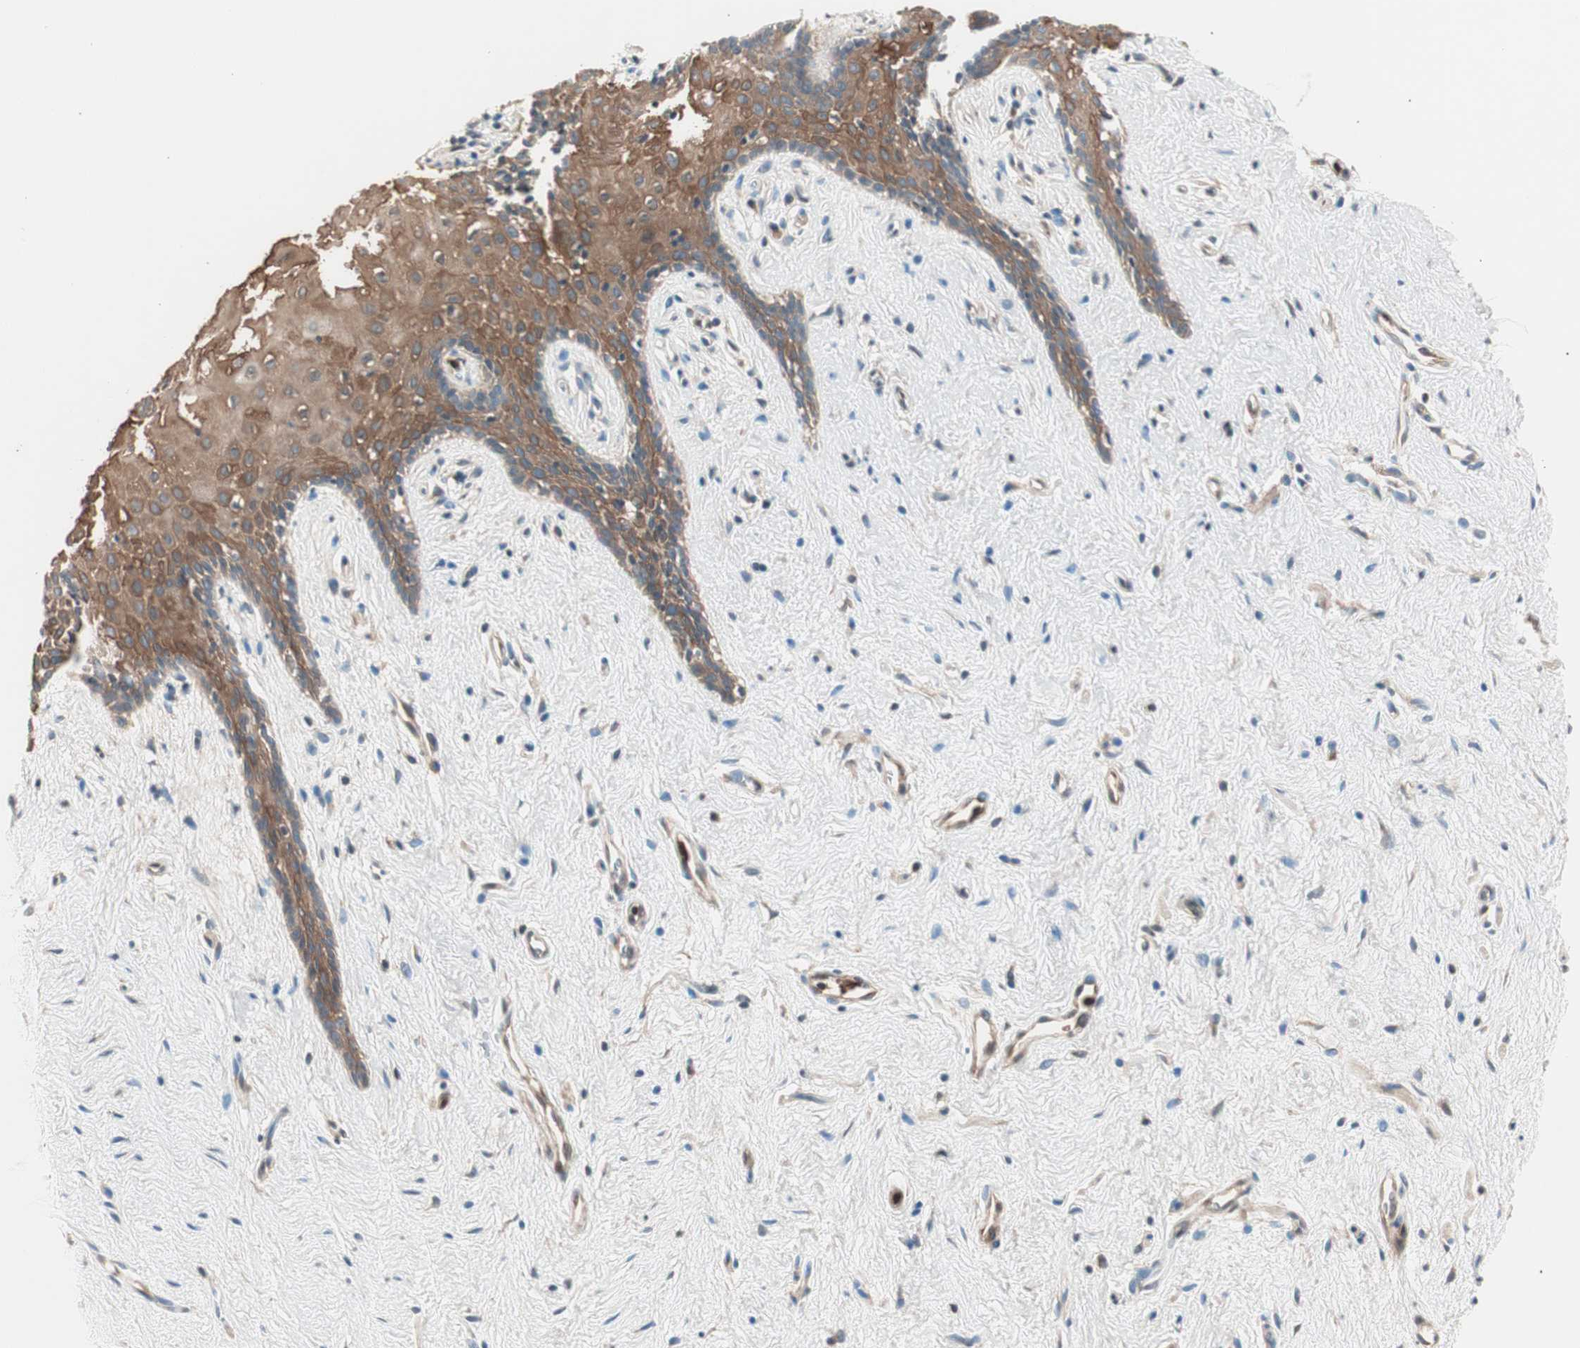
{"staining": {"intensity": "moderate", "quantity": ">75%", "location": "cytoplasmic/membranous"}, "tissue": "vagina", "cell_type": "Squamous epithelial cells", "image_type": "normal", "snomed": [{"axis": "morphology", "description": "Normal tissue, NOS"}, {"axis": "topography", "description": "Vagina"}], "caption": "Brown immunohistochemical staining in normal human vagina exhibits moderate cytoplasmic/membranous positivity in about >75% of squamous epithelial cells.", "gene": "TSG101", "patient": {"sex": "female", "age": 44}}